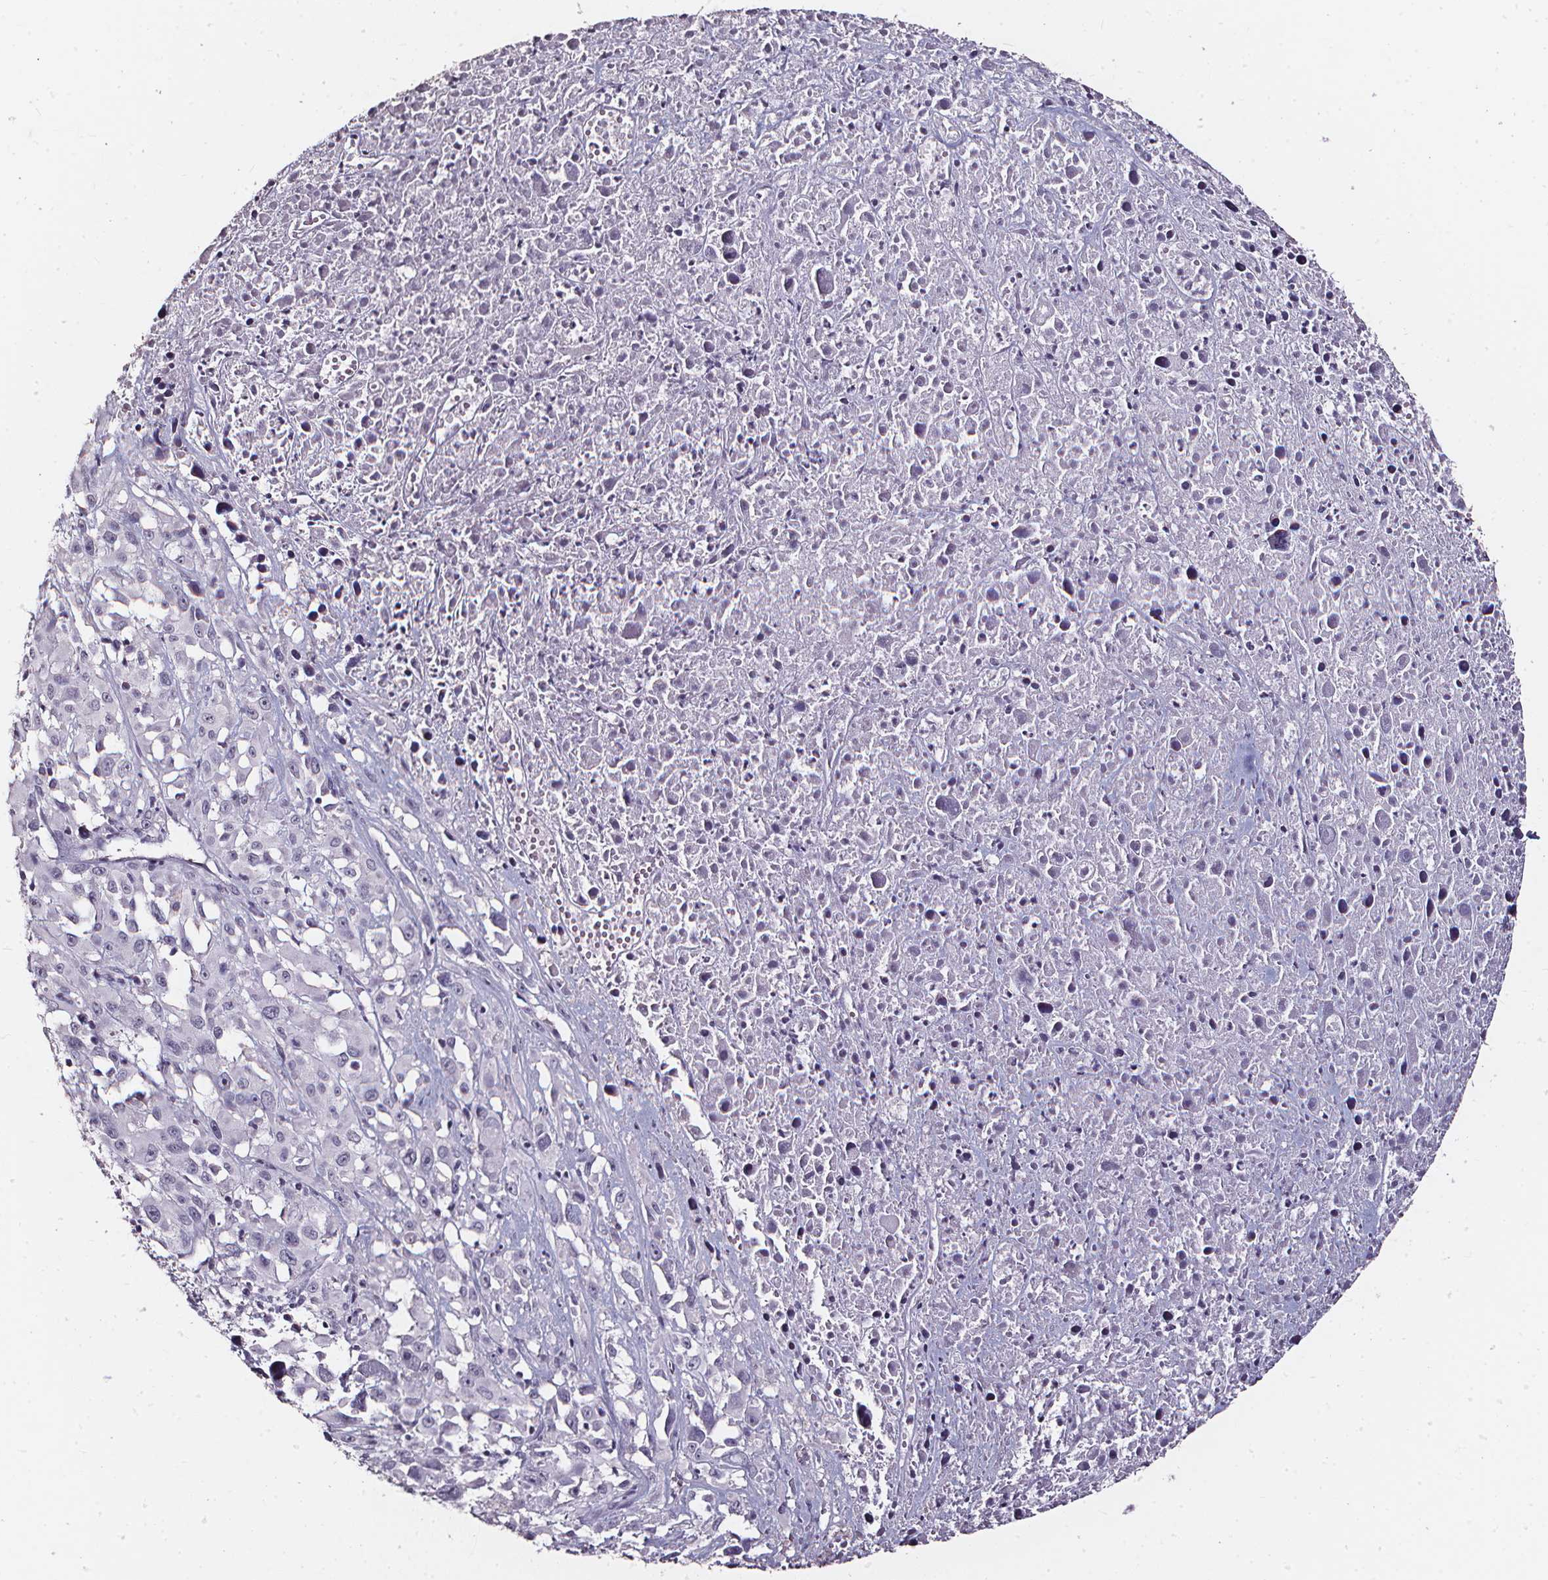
{"staining": {"intensity": "negative", "quantity": "none", "location": "none"}, "tissue": "melanoma", "cell_type": "Tumor cells", "image_type": "cancer", "snomed": [{"axis": "morphology", "description": "Malignant melanoma, Metastatic site"}, {"axis": "topography", "description": "Soft tissue"}], "caption": "Tumor cells are negative for brown protein staining in malignant melanoma (metastatic site). The staining is performed using DAB (3,3'-diaminobenzidine) brown chromogen with nuclei counter-stained in using hematoxylin.", "gene": "DEFA5", "patient": {"sex": "male", "age": 50}}